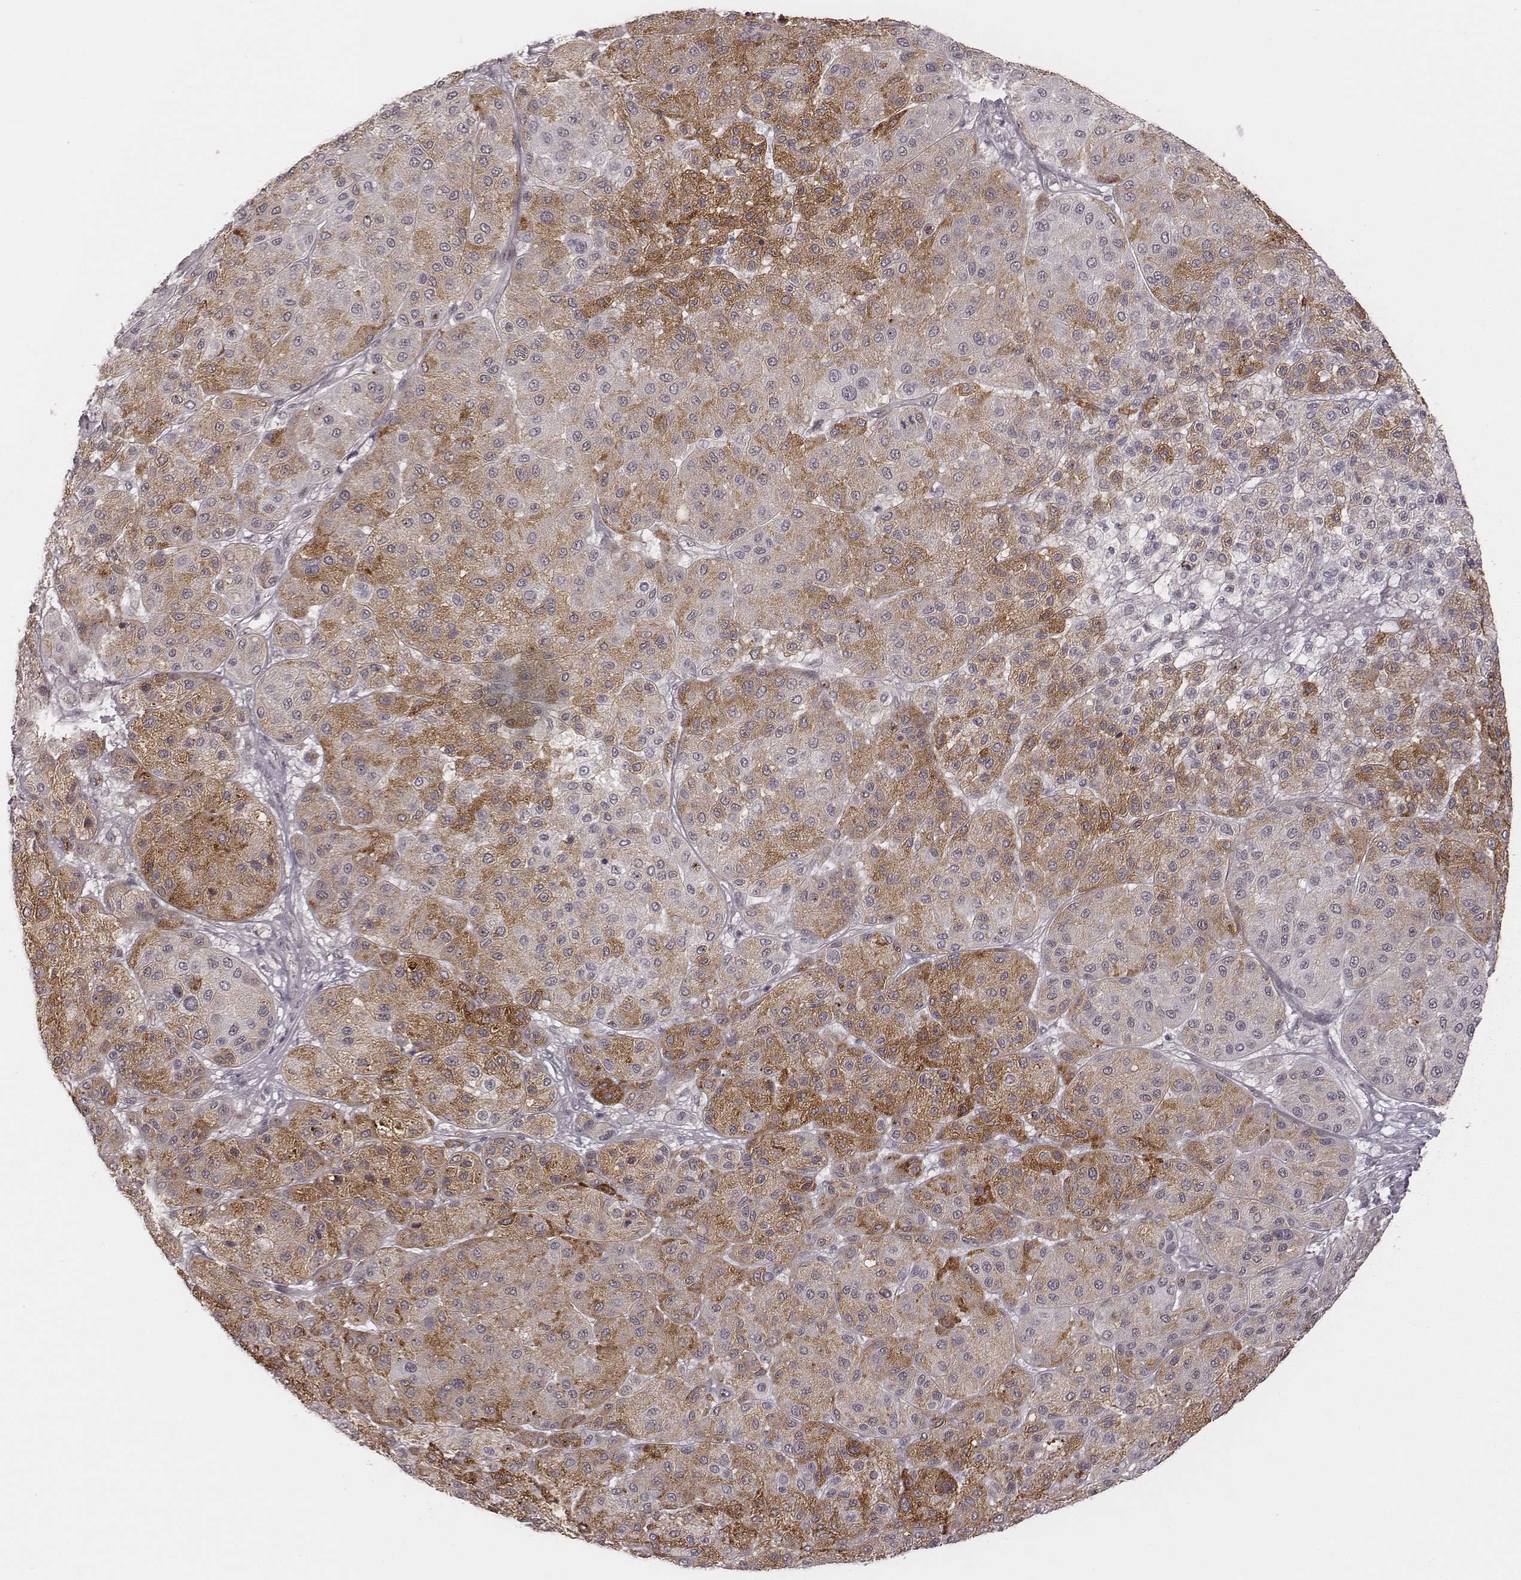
{"staining": {"intensity": "moderate", "quantity": ">75%", "location": "cytoplasmic/membranous"}, "tissue": "melanoma", "cell_type": "Tumor cells", "image_type": "cancer", "snomed": [{"axis": "morphology", "description": "Malignant melanoma, Metastatic site"}, {"axis": "topography", "description": "Smooth muscle"}], "caption": "High-power microscopy captured an IHC image of melanoma, revealing moderate cytoplasmic/membranous expression in about >75% of tumor cells. (IHC, brightfield microscopy, high magnification).", "gene": "RPGRIP1", "patient": {"sex": "male", "age": 41}}